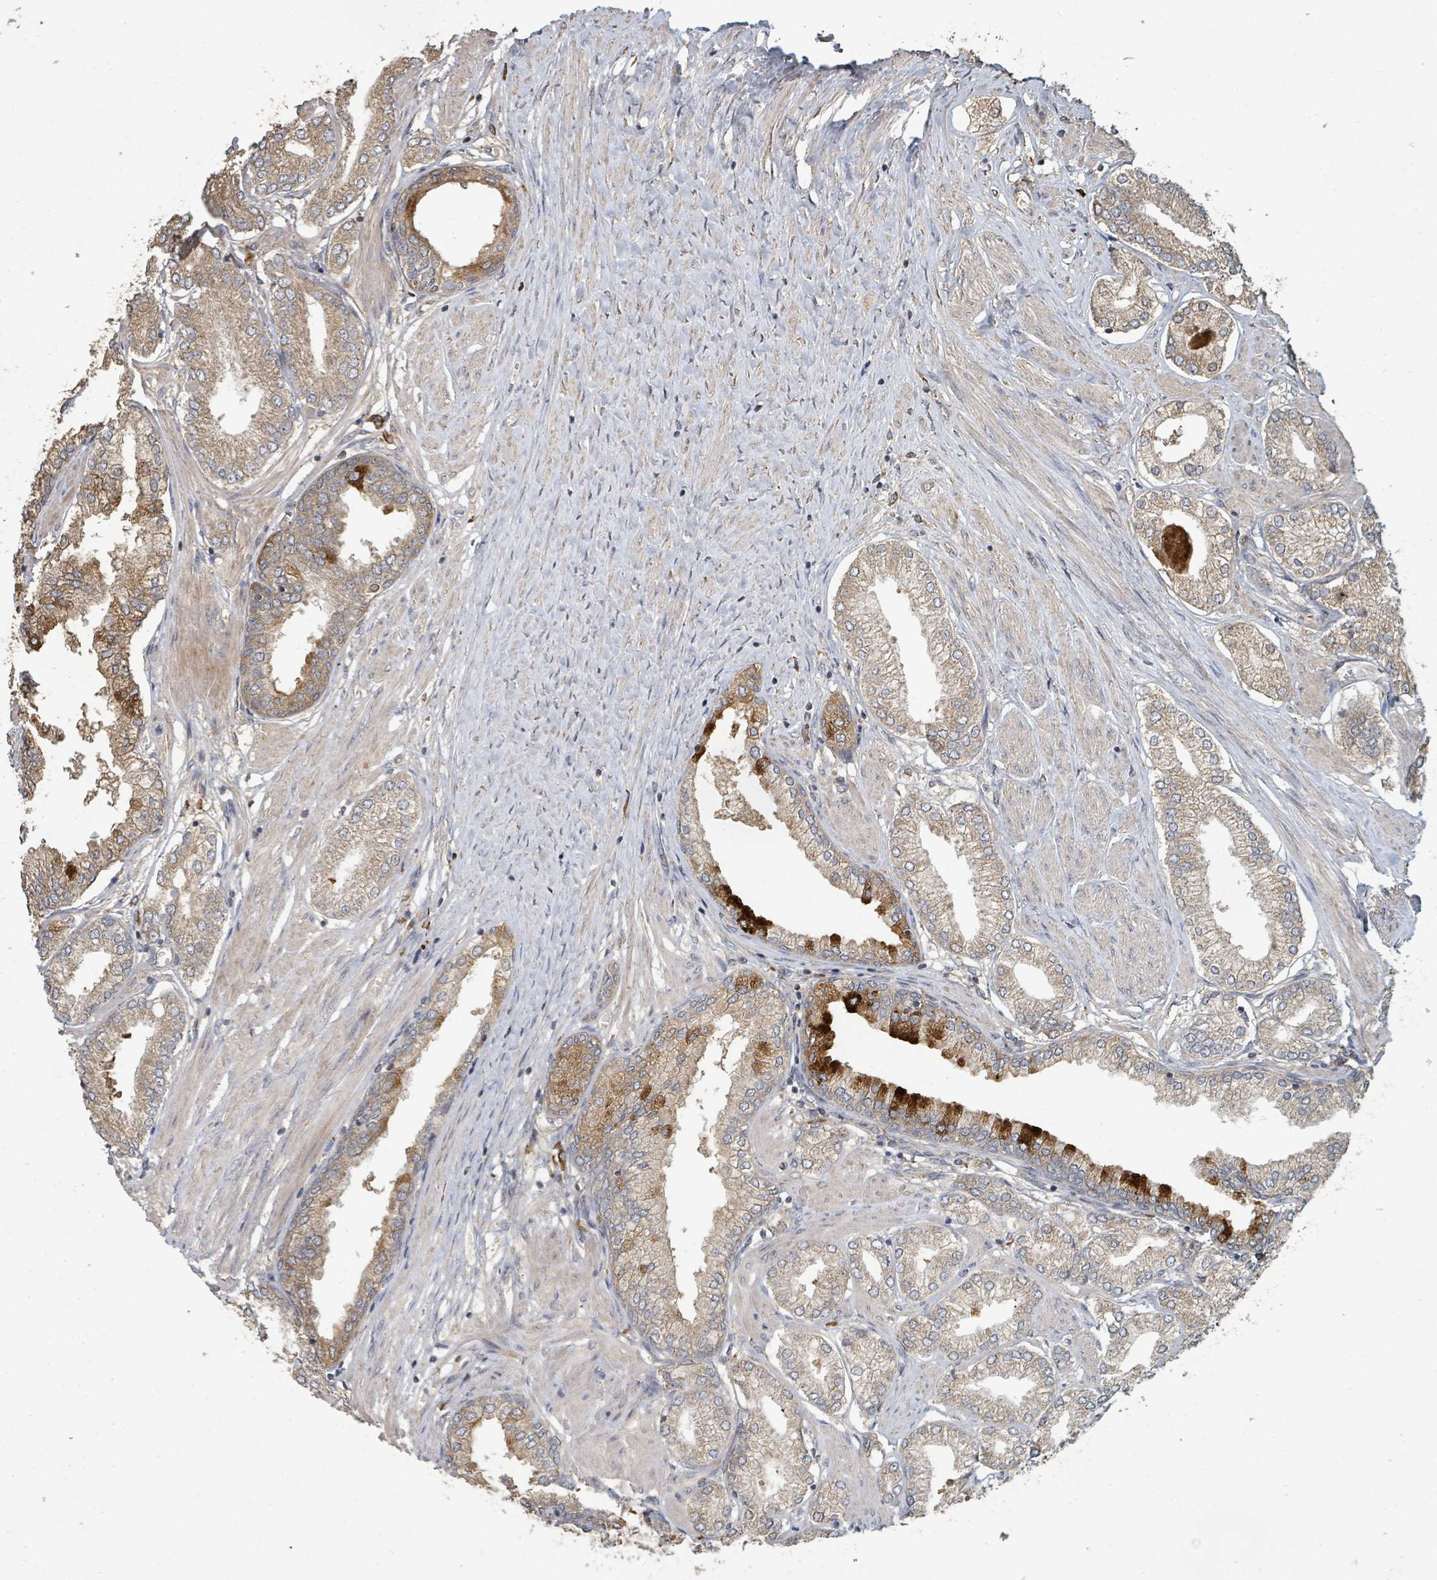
{"staining": {"intensity": "moderate", "quantity": ">75%", "location": "cytoplasmic/membranous"}, "tissue": "prostate cancer", "cell_type": "Tumor cells", "image_type": "cancer", "snomed": [{"axis": "morphology", "description": "Adenocarcinoma, High grade"}, {"axis": "topography", "description": "Prostate and seminal vesicle, NOS"}], "caption": "Immunohistochemical staining of prostate cancer (high-grade adenocarcinoma) exhibits moderate cytoplasmic/membranous protein positivity in about >75% of tumor cells.", "gene": "WDFY1", "patient": {"sex": "male", "age": 64}}